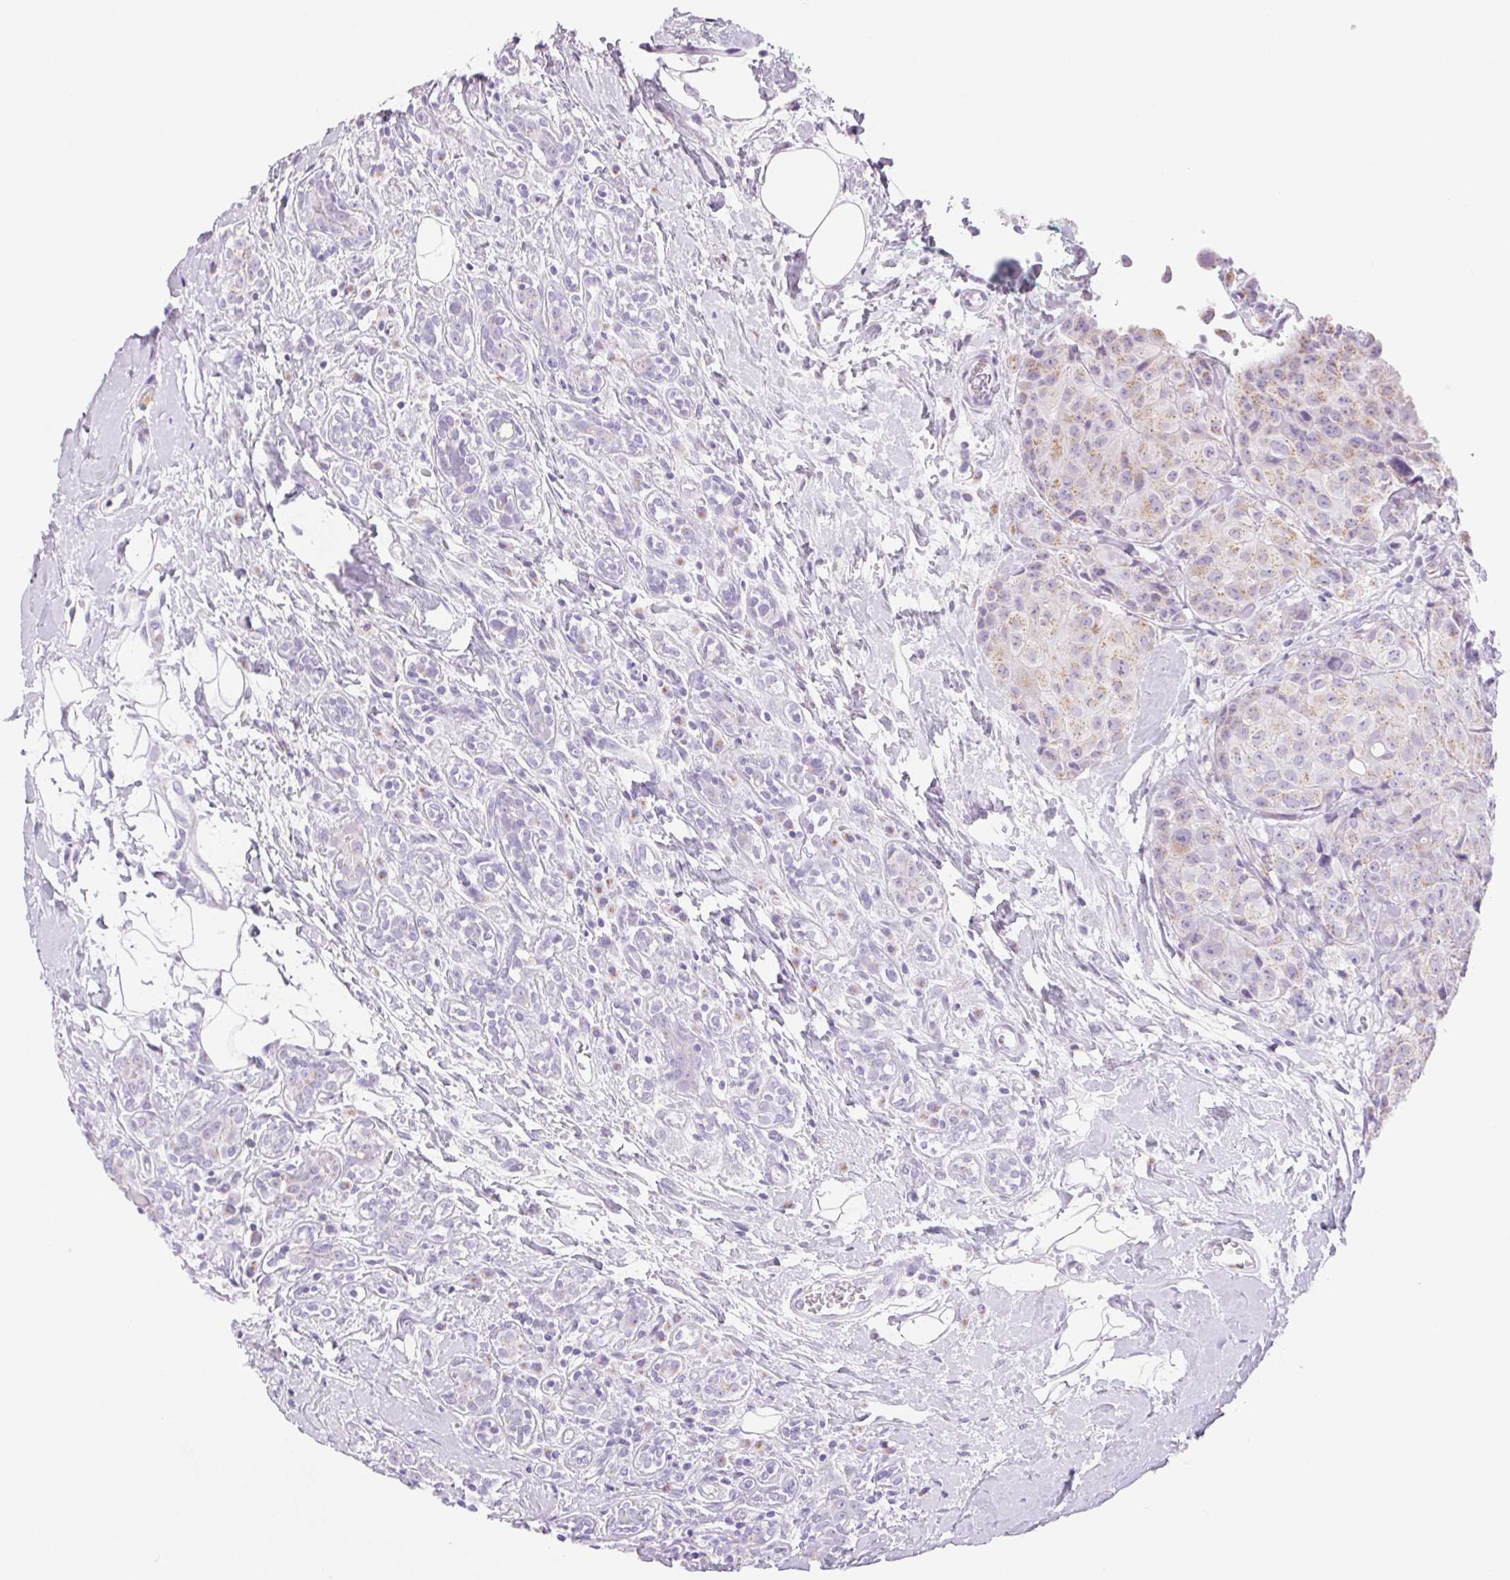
{"staining": {"intensity": "weak", "quantity": "<25%", "location": "cytoplasmic/membranous"}, "tissue": "breast cancer", "cell_type": "Tumor cells", "image_type": "cancer", "snomed": [{"axis": "morphology", "description": "Duct carcinoma"}, {"axis": "topography", "description": "Breast"}], "caption": "Tumor cells are negative for brown protein staining in breast cancer (invasive ductal carcinoma).", "gene": "SERPINB3", "patient": {"sex": "female", "age": 43}}